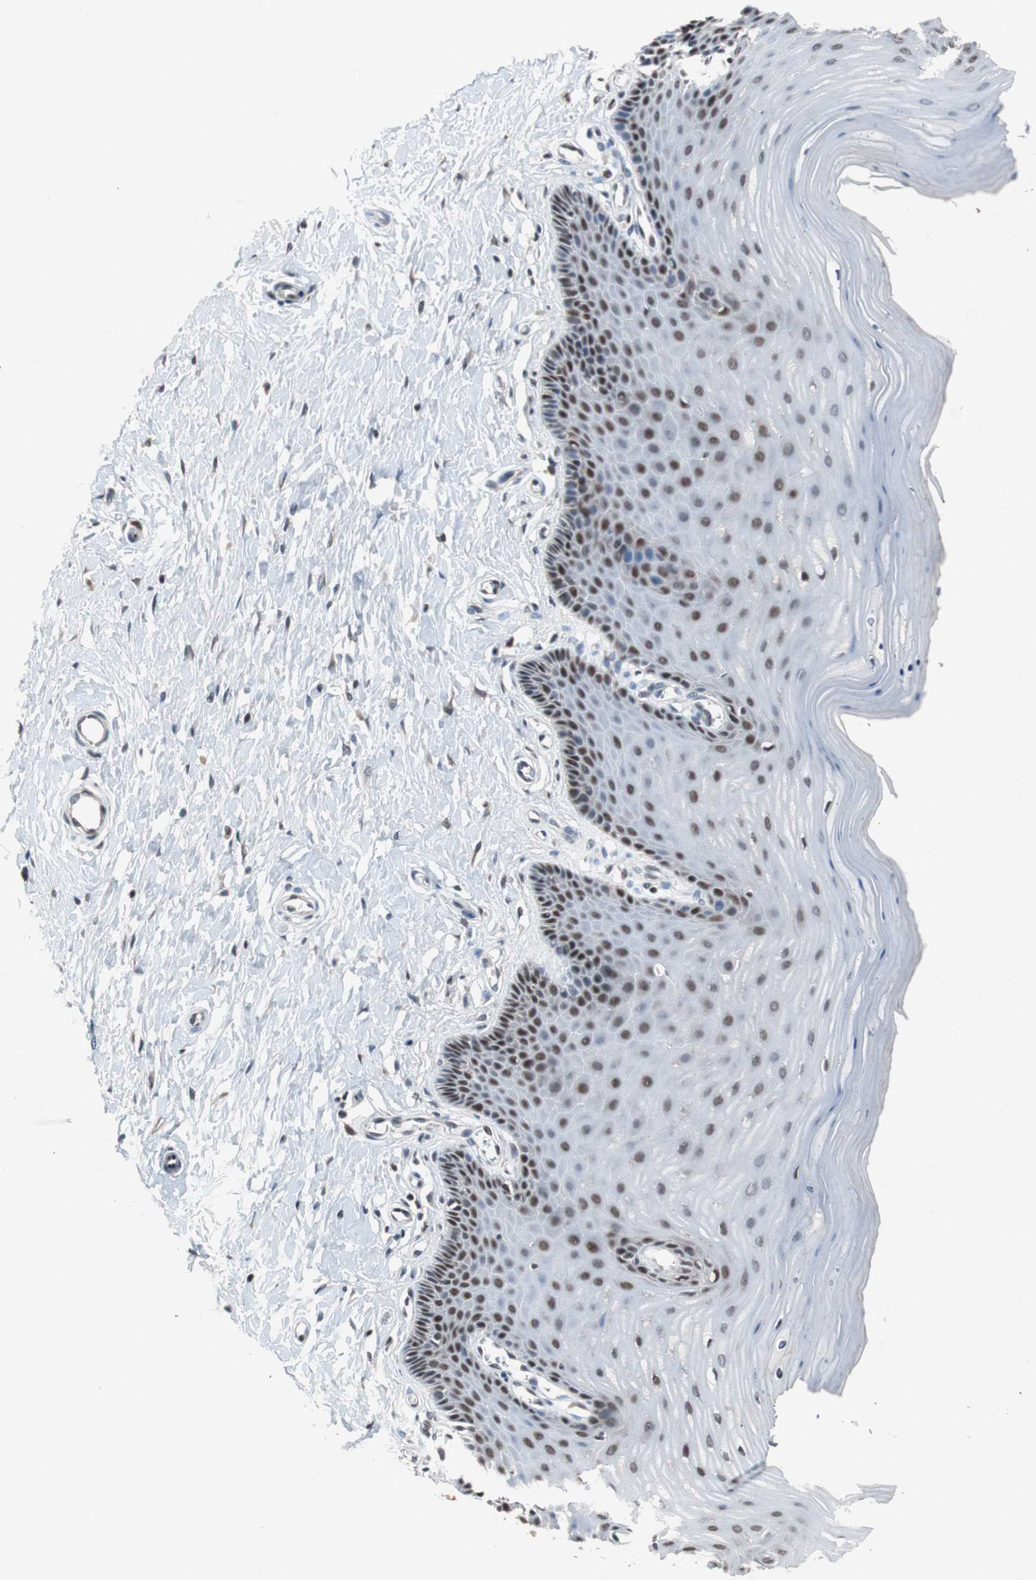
{"staining": {"intensity": "moderate", "quantity": ">75%", "location": "nuclear"}, "tissue": "cervix", "cell_type": "Glandular cells", "image_type": "normal", "snomed": [{"axis": "morphology", "description": "Normal tissue, NOS"}, {"axis": "topography", "description": "Cervix"}], "caption": "Immunohistochemistry photomicrograph of benign human cervix stained for a protein (brown), which shows medium levels of moderate nuclear expression in approximately >75% of glandular cells.", "gene": "TP63", "patient": {"sex": "female", "age": 55}}